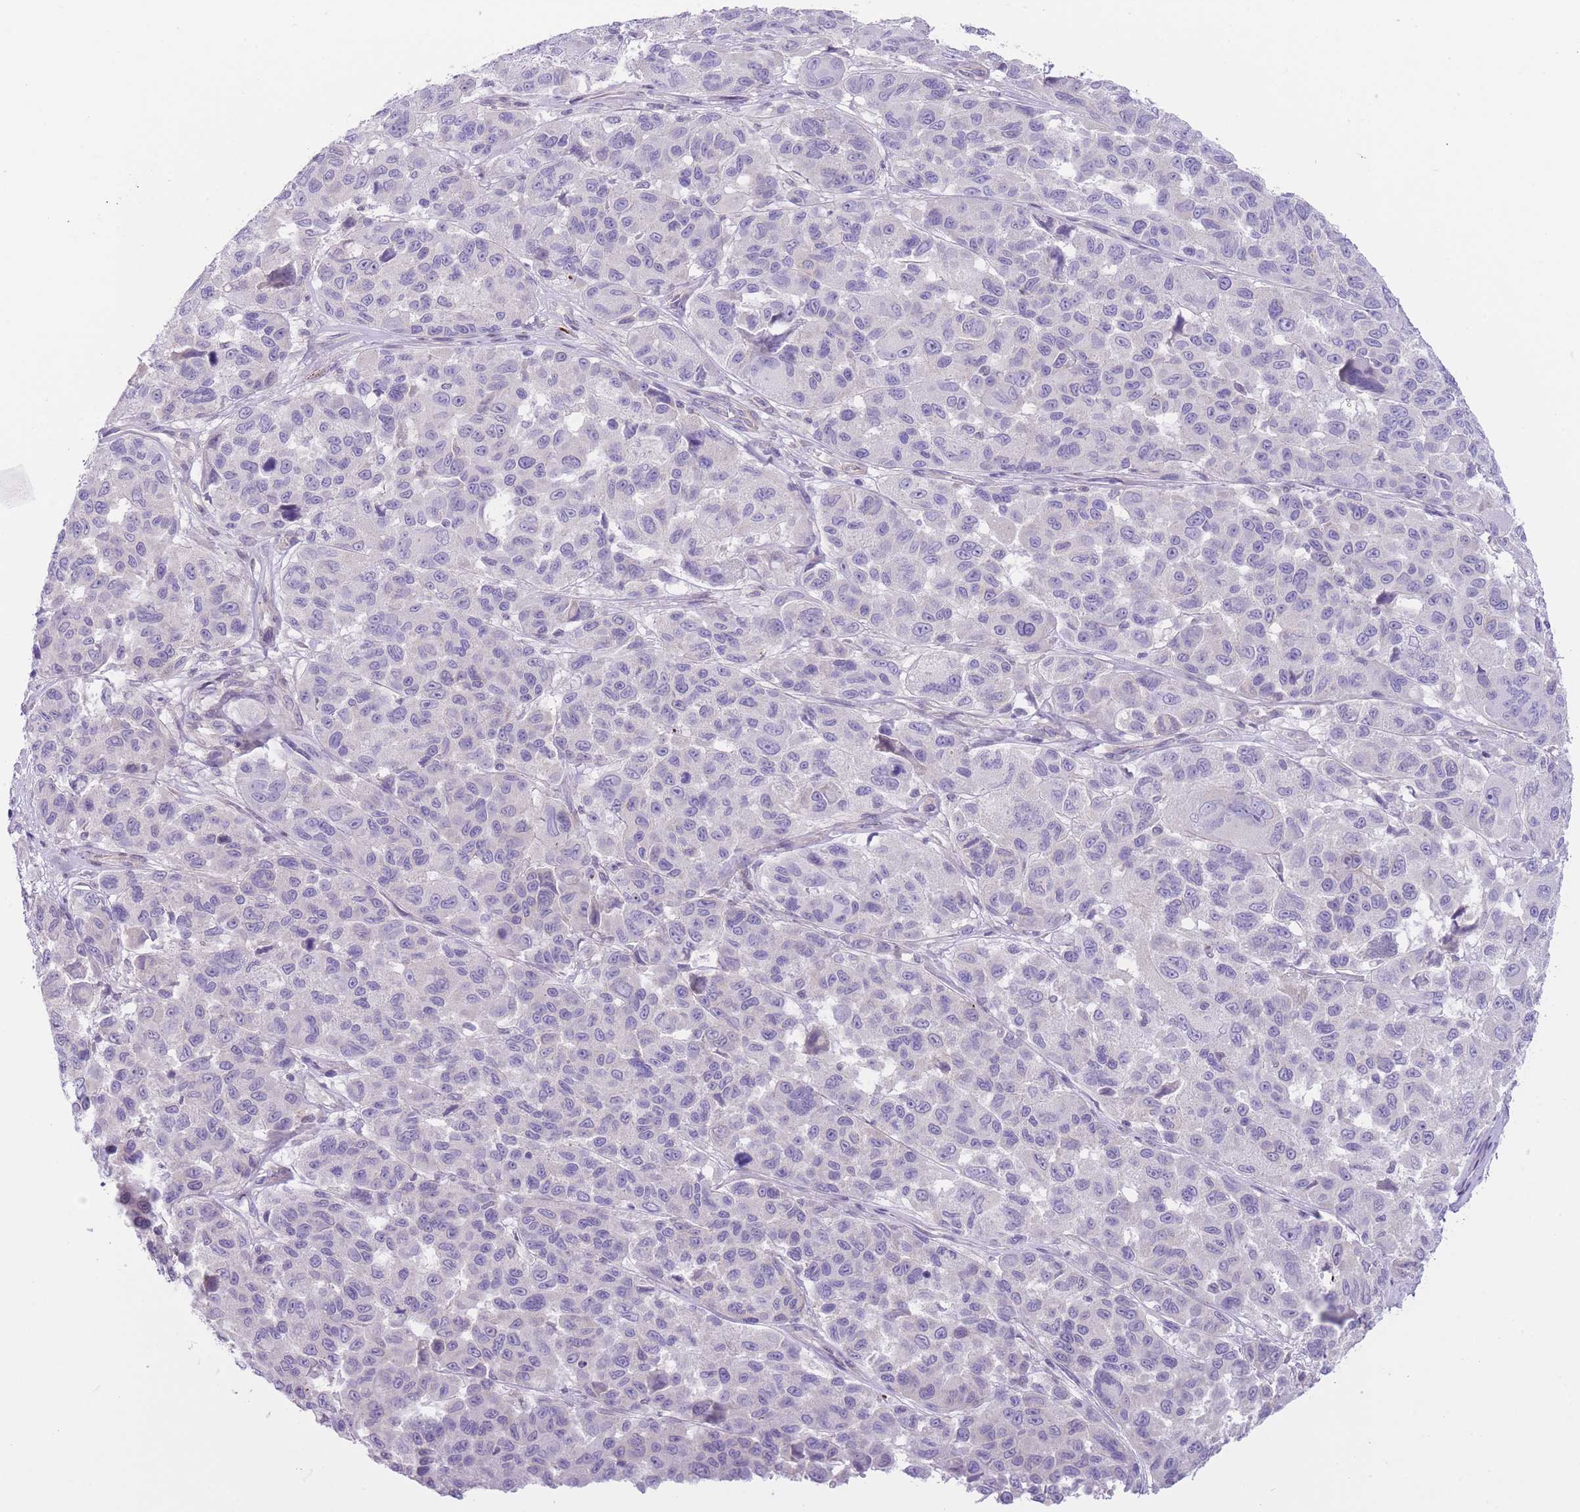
{"staining": {"intensity": "negative", "quantity": "none", "location": "none"}, "tissue": "melanoma", "cell_type": "Tumor cells", "image_type": "cancer", "snomed": [{"axis": "morphology", "description": "Malignant melanoma, NOS"}, {"axis": "topography", "description": "Skin"}], "caption": "The immunohistochemistry (IHC) photomicrograph has no significant staining in tumor cells of melanoma tissue.", "gene": "OR11H12", "patient": {"sex": "female", "age": 66}}